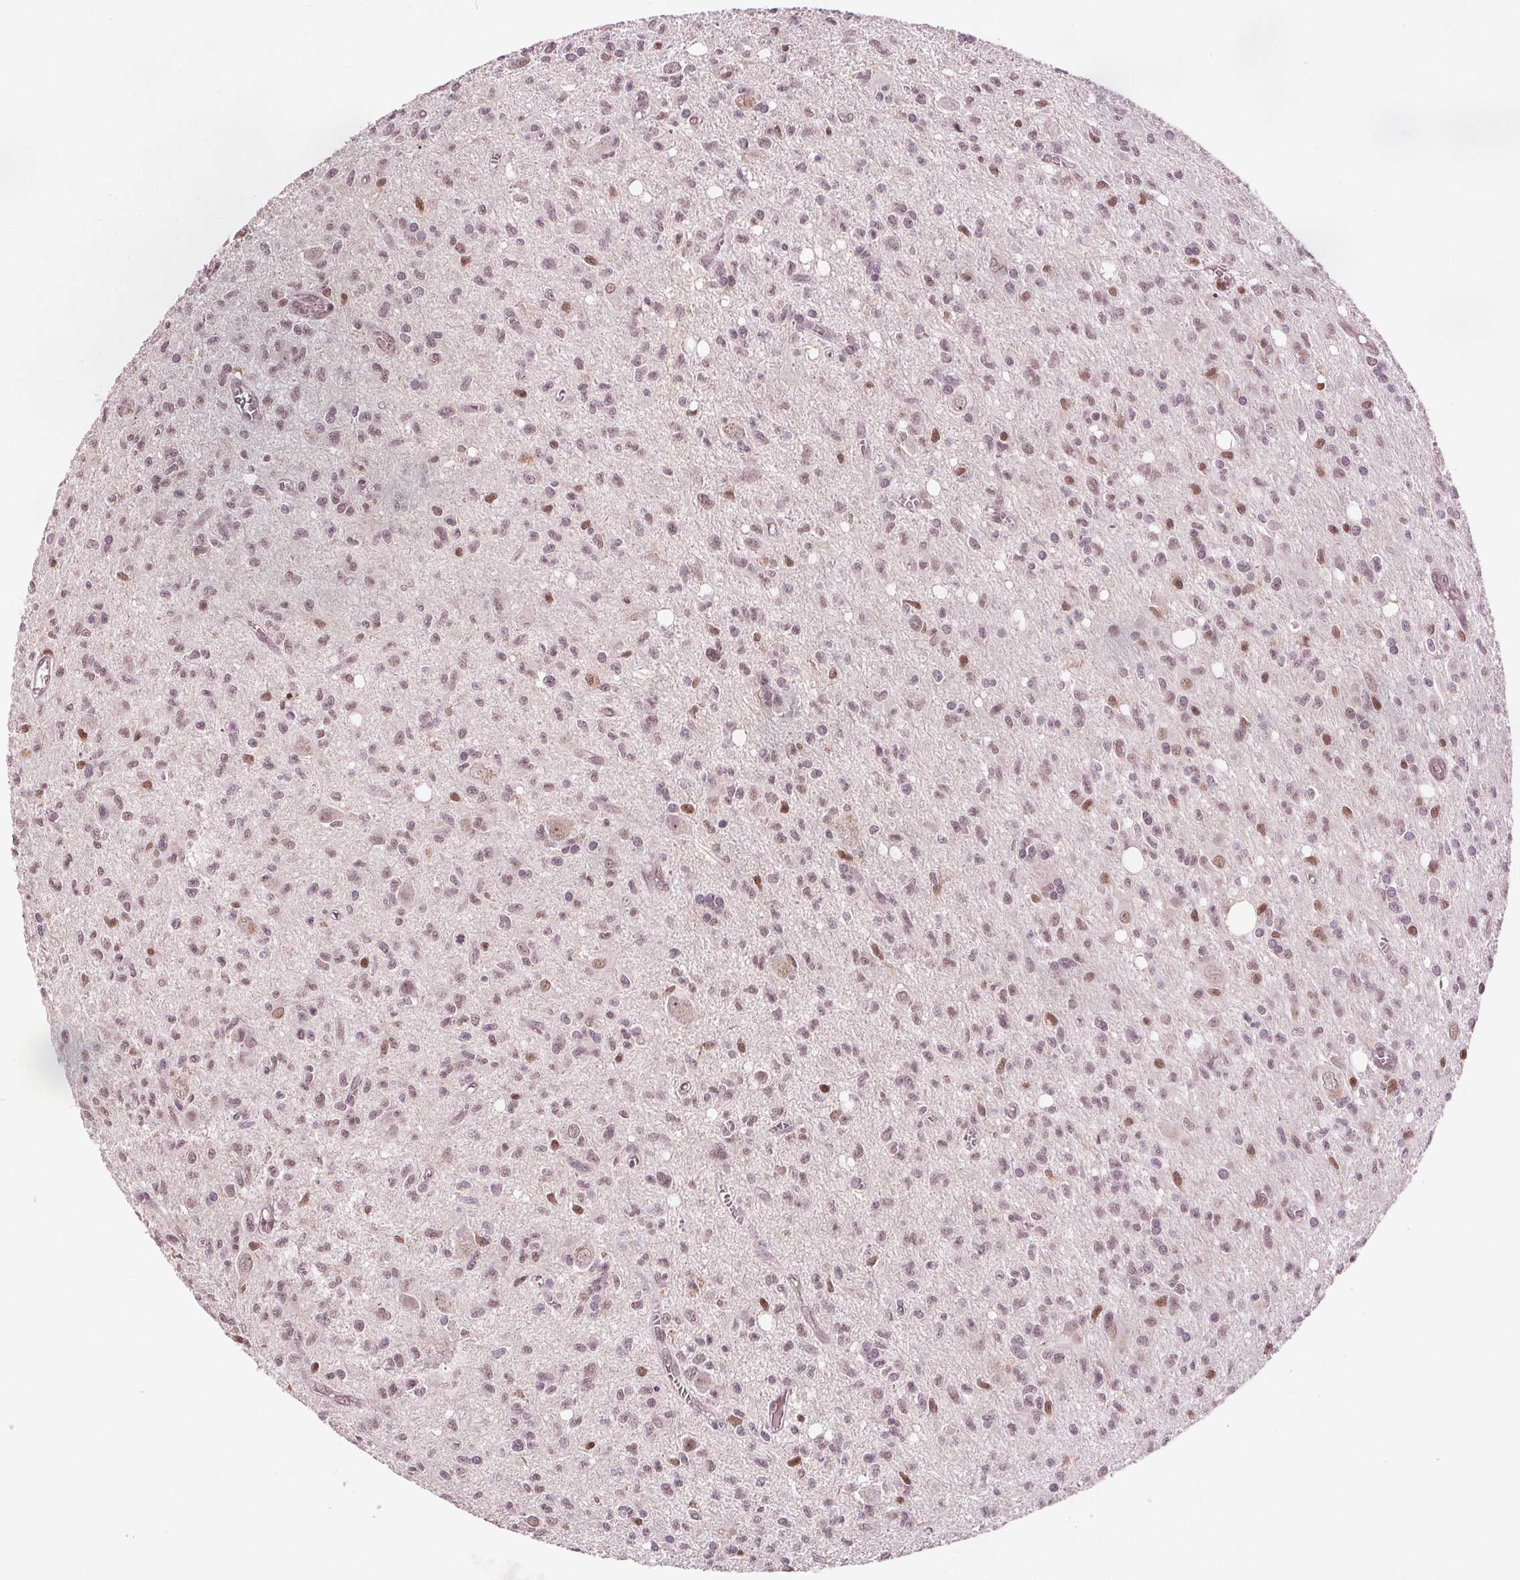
{"staining": {"intensity": "moderate", "quantity": "25%-75%", "location": "nuclear"}, "tissue": "glioma", "cell_type": "Tumor cells", "image_type": "cancer", "snomed": [{"axis": "morphology", "description": "Glioma, malignant, Low grade"}, {"axis": "topography", "description": "Brain"}], "caption": "Protein analysis of malignant glioma (low-grade) tissue reveals moderate nuclear expression in approximately 25%-75% of tumor cells.", "gene": "DDX11", "patient": {"sex": "male", "age": 64}}